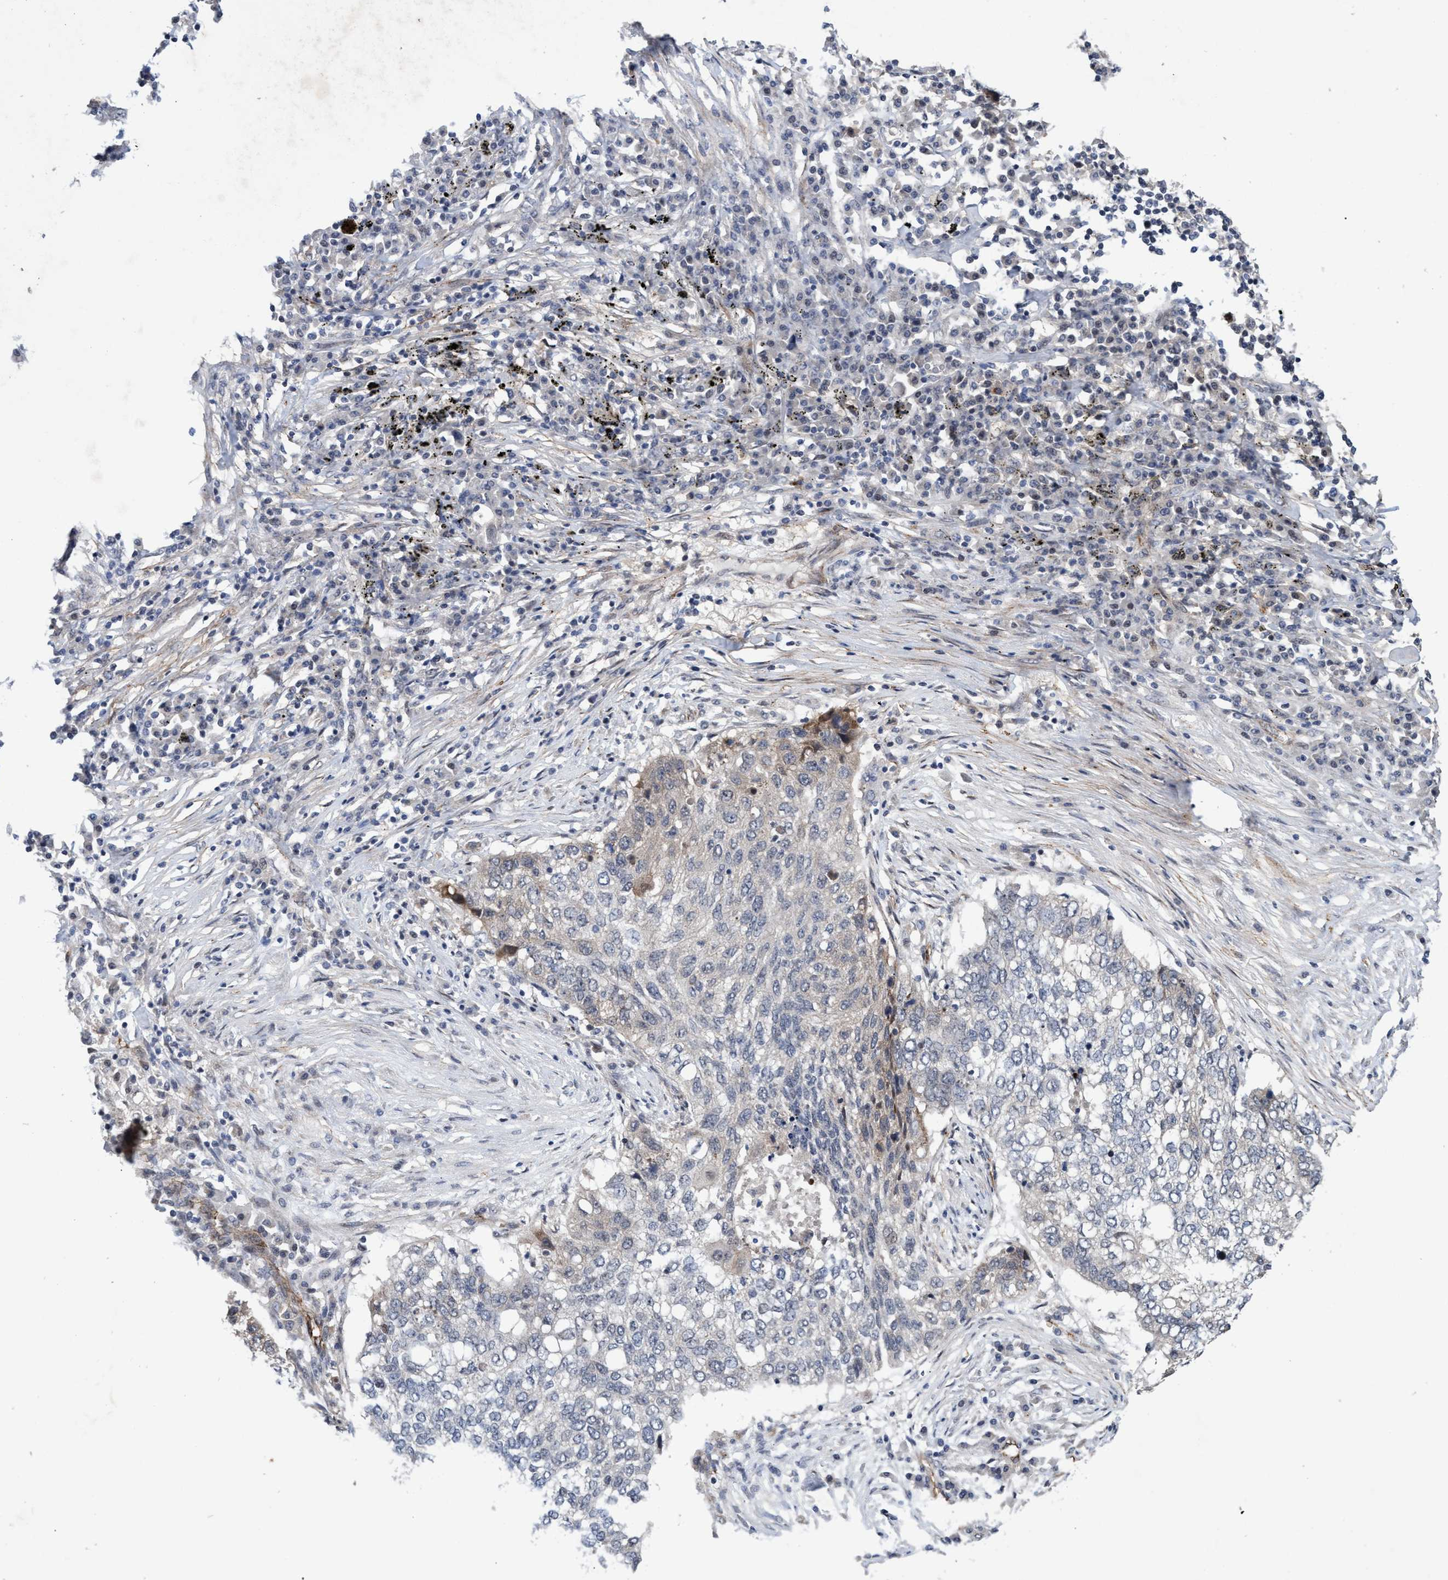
{"staining": {"intensity": "negative", "quantity": "none", "location": "none"}, "tissue": "lung cancer", "cell_type": "Tumor cells", "image_type": "cancer", "snomed": [{"axis": "morphology", "description": "Squamous cell carcinoma, NOS"}, {"axis": "topography", "description": "Lung"}], "caption": "DAB (3,3'-diaminobenzidine) immunohistochemical staining of human squamous cell carcinoma (lung) displays no significant expression in tumor cells.", "gene": "ZNF750", "patient": {"sex": "female", "age": 63}}